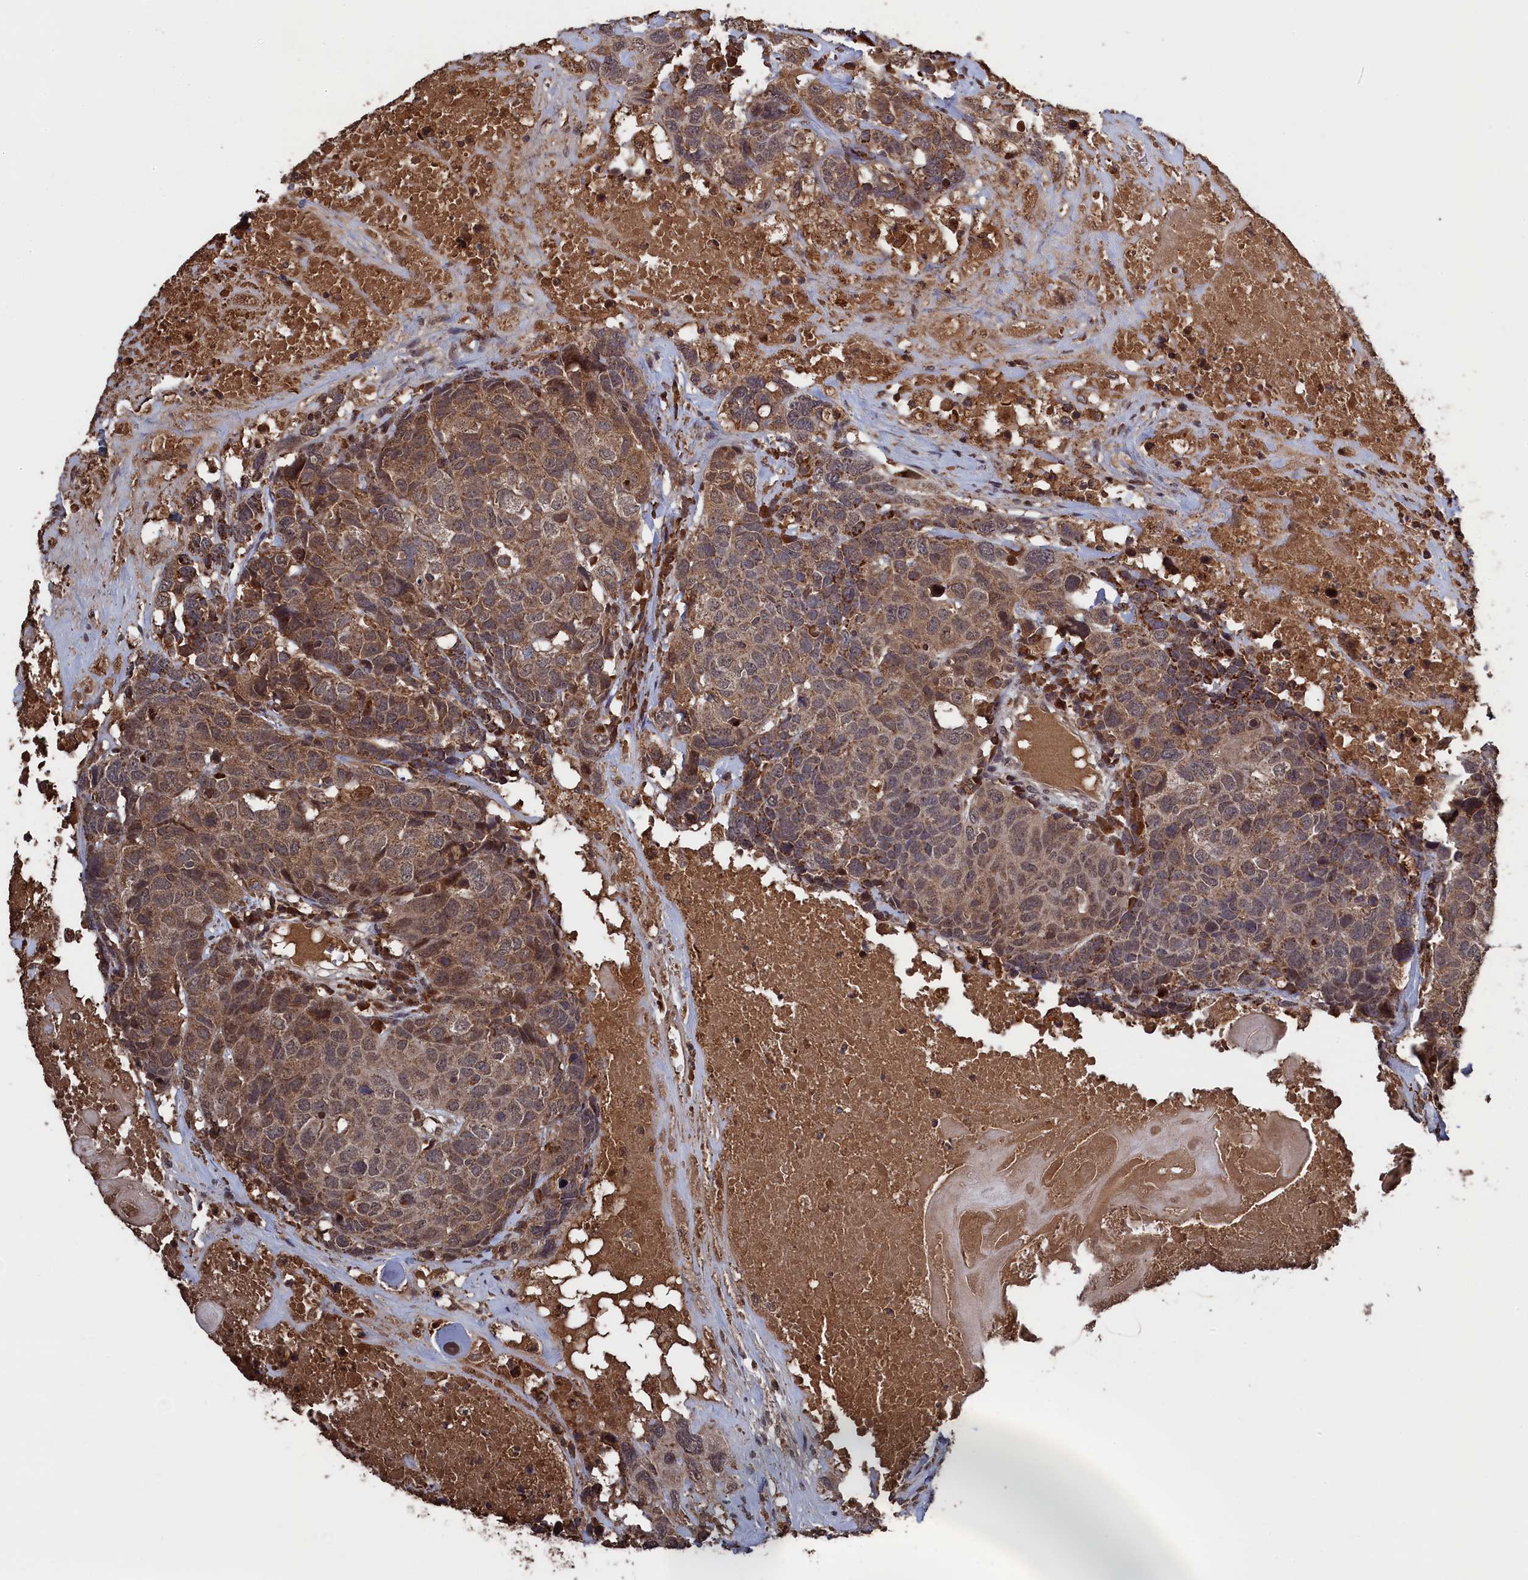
{"staining": {"intensity": "moderate", "quantity": ">75%", "location": "cytoplasmic/membranous,nuclear"}, "tissue": "head and neck cancer", "cell_type": "Tumor cells", "image_type": "cancer", "snomed": [{"axis": "morphology", "description": "Squamous cell carcinoma, NOS"}, {"axis": "topography", "description": "Head-Neck"}], "caption": "Human head and neck cancer (squamous cell carcinoma) stained with a protein marker demonstrates moderate staining in tumor cells.", "gene": "CEACAM21", "patient": {"sex": "male", "age": 66}}